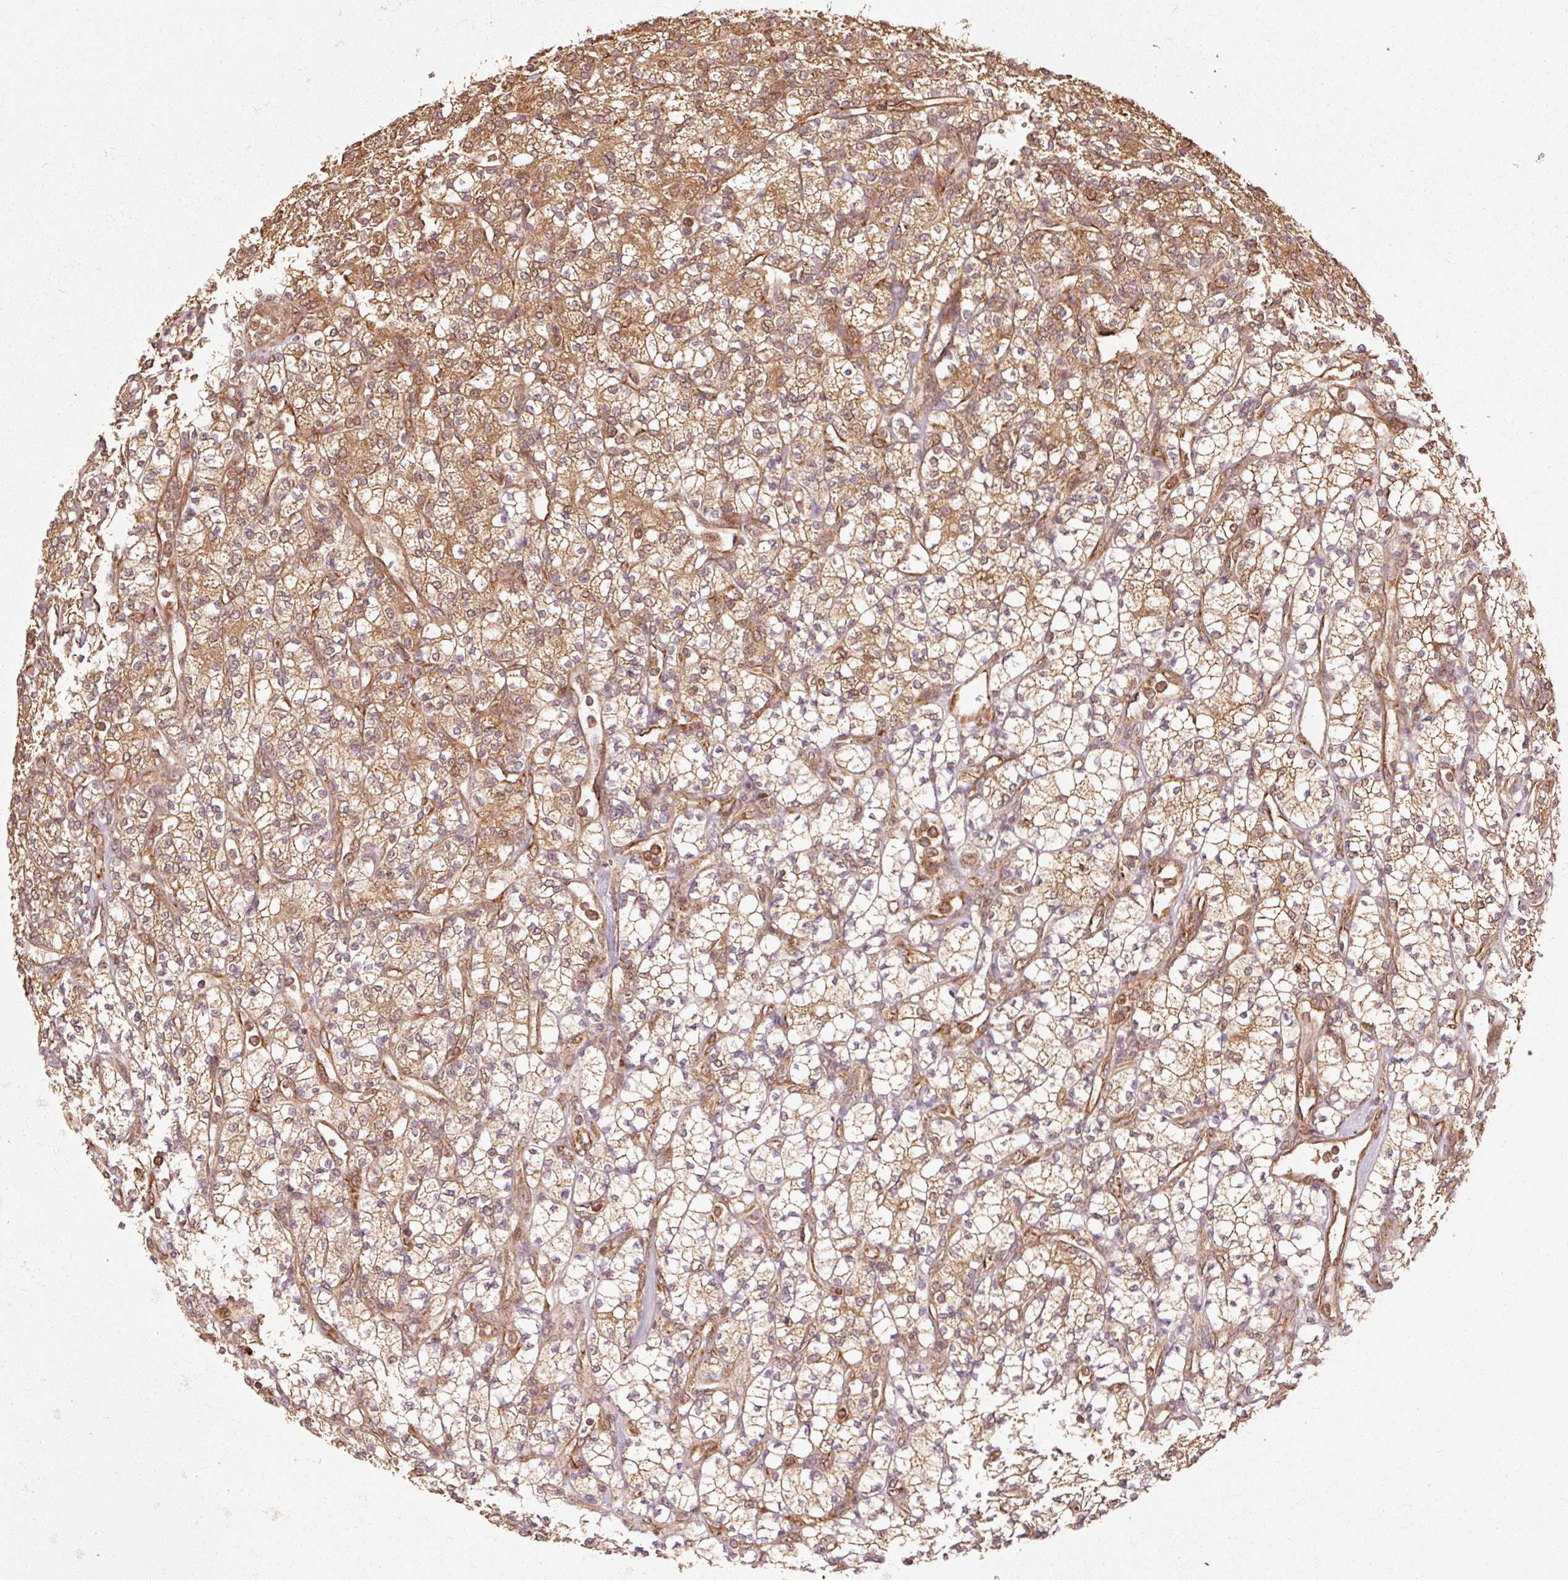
{"staining": {"intensity": "moderate", "quantity": ">75%", "location": "cytoplasmic/membranous"}, "tissue": "renal cancer", "cell_type": "Tumor cells", "image_type": "cancer", "snomed": [{"axis": "morphology", "description": "Adenocarcinoma, NOS"}, {"axis": "topography", "description": "Kidney"}], "caption": "Tumor cells show moderate cytoplasmic/membranous positivity in about >75% of cells in renal cancer.", "gene": "MRPL16", "patient": {"sex": "male", "age": 77}}